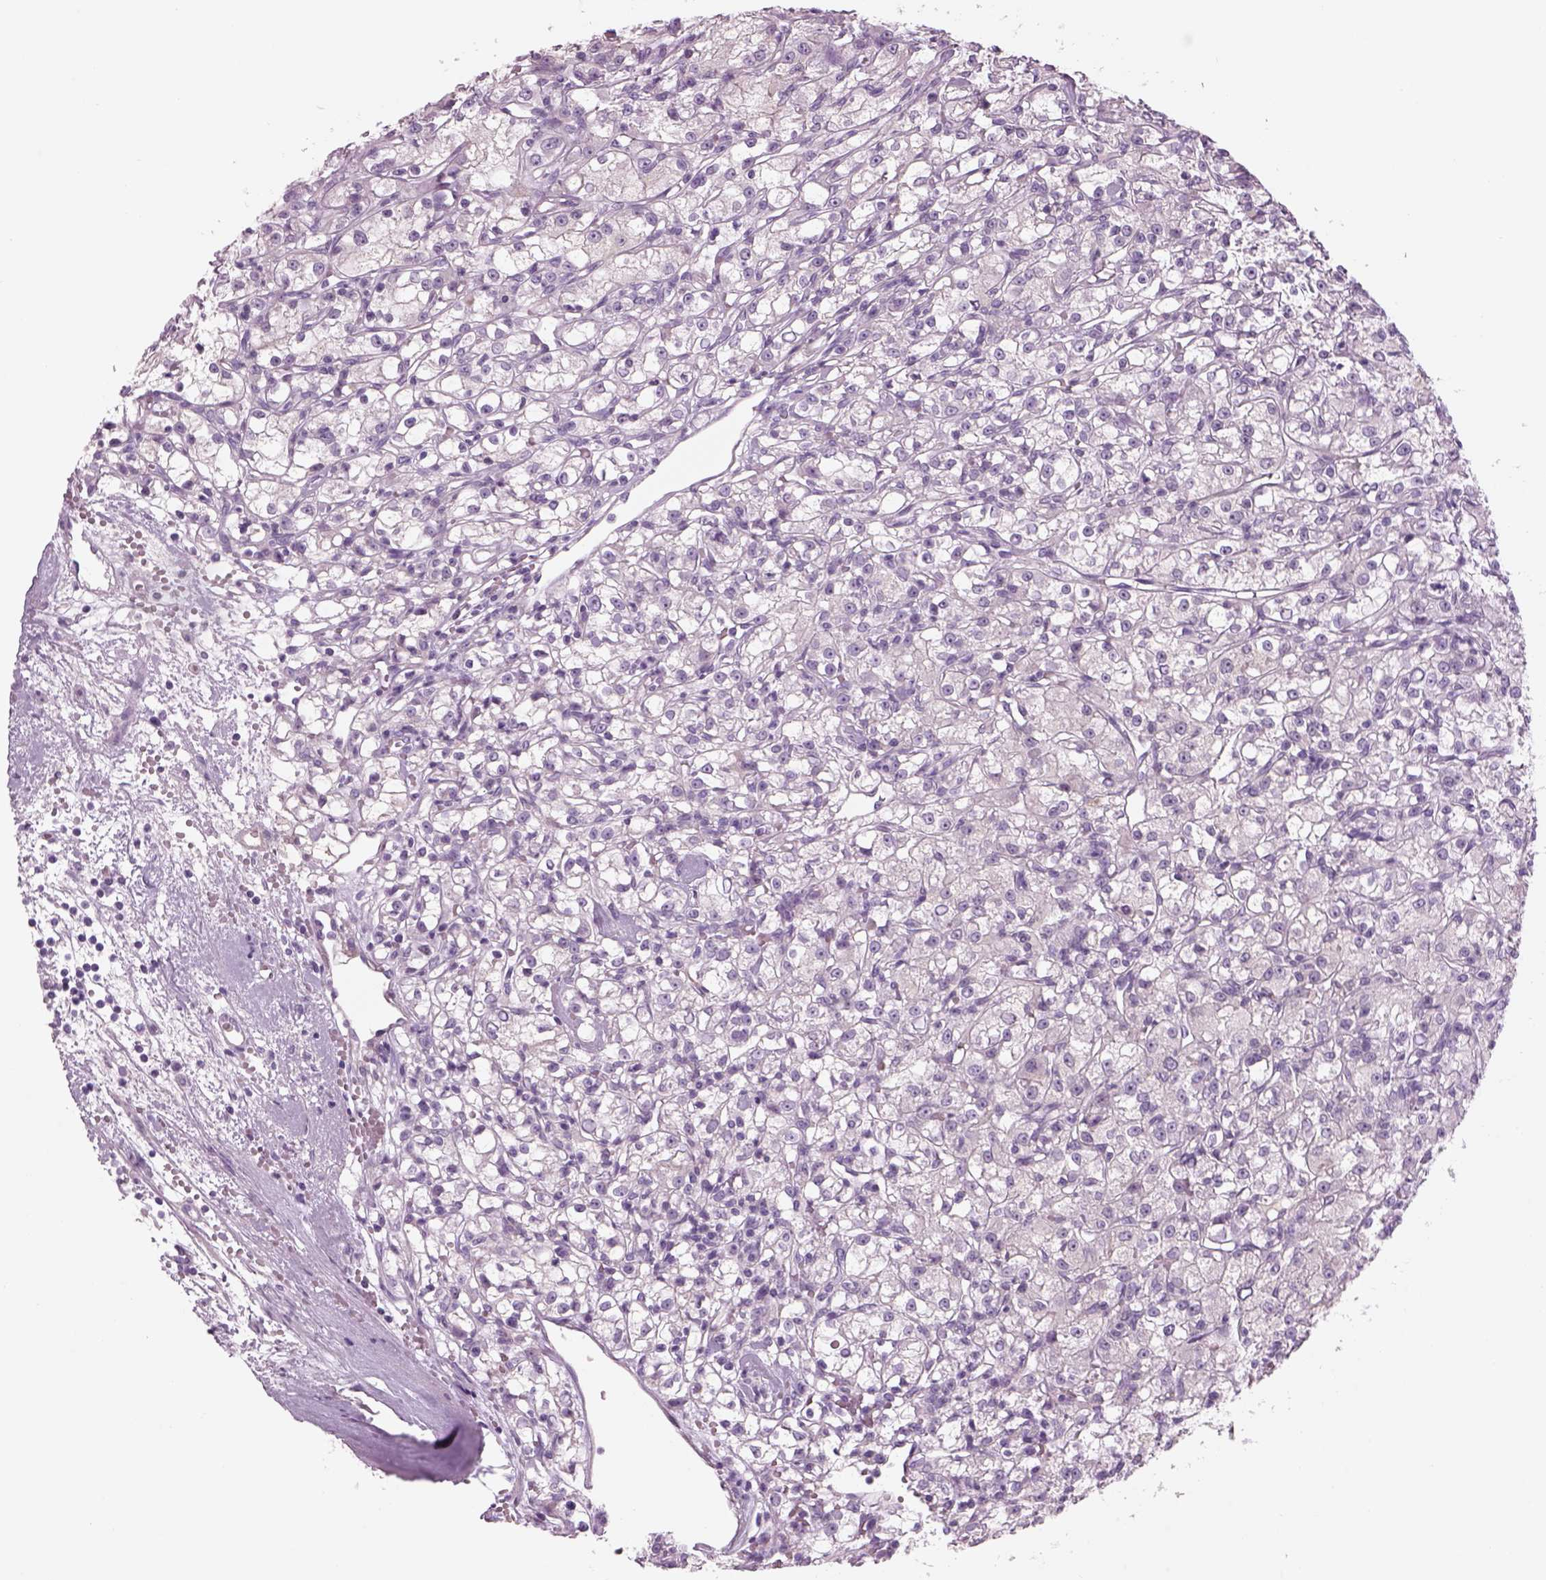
{"staining": {"intensity": "negative", "quantity": "none", "location": "none"}, "tissue": "renal cancer", "cell_type": "Tumor cells", "image_type": "cancer", "snomed": [{"axis": "morphology", "description": "Adenocarcinoma, NOS"}, {"axis": "topography", "description": "Kidney"}], "caption": "This is an IHC image of renal cancer (adenocarcinoma). There is no expression in tumor cells.", "gene": "GAS2L2", "patient": {"sex": "female", "age": 59}}